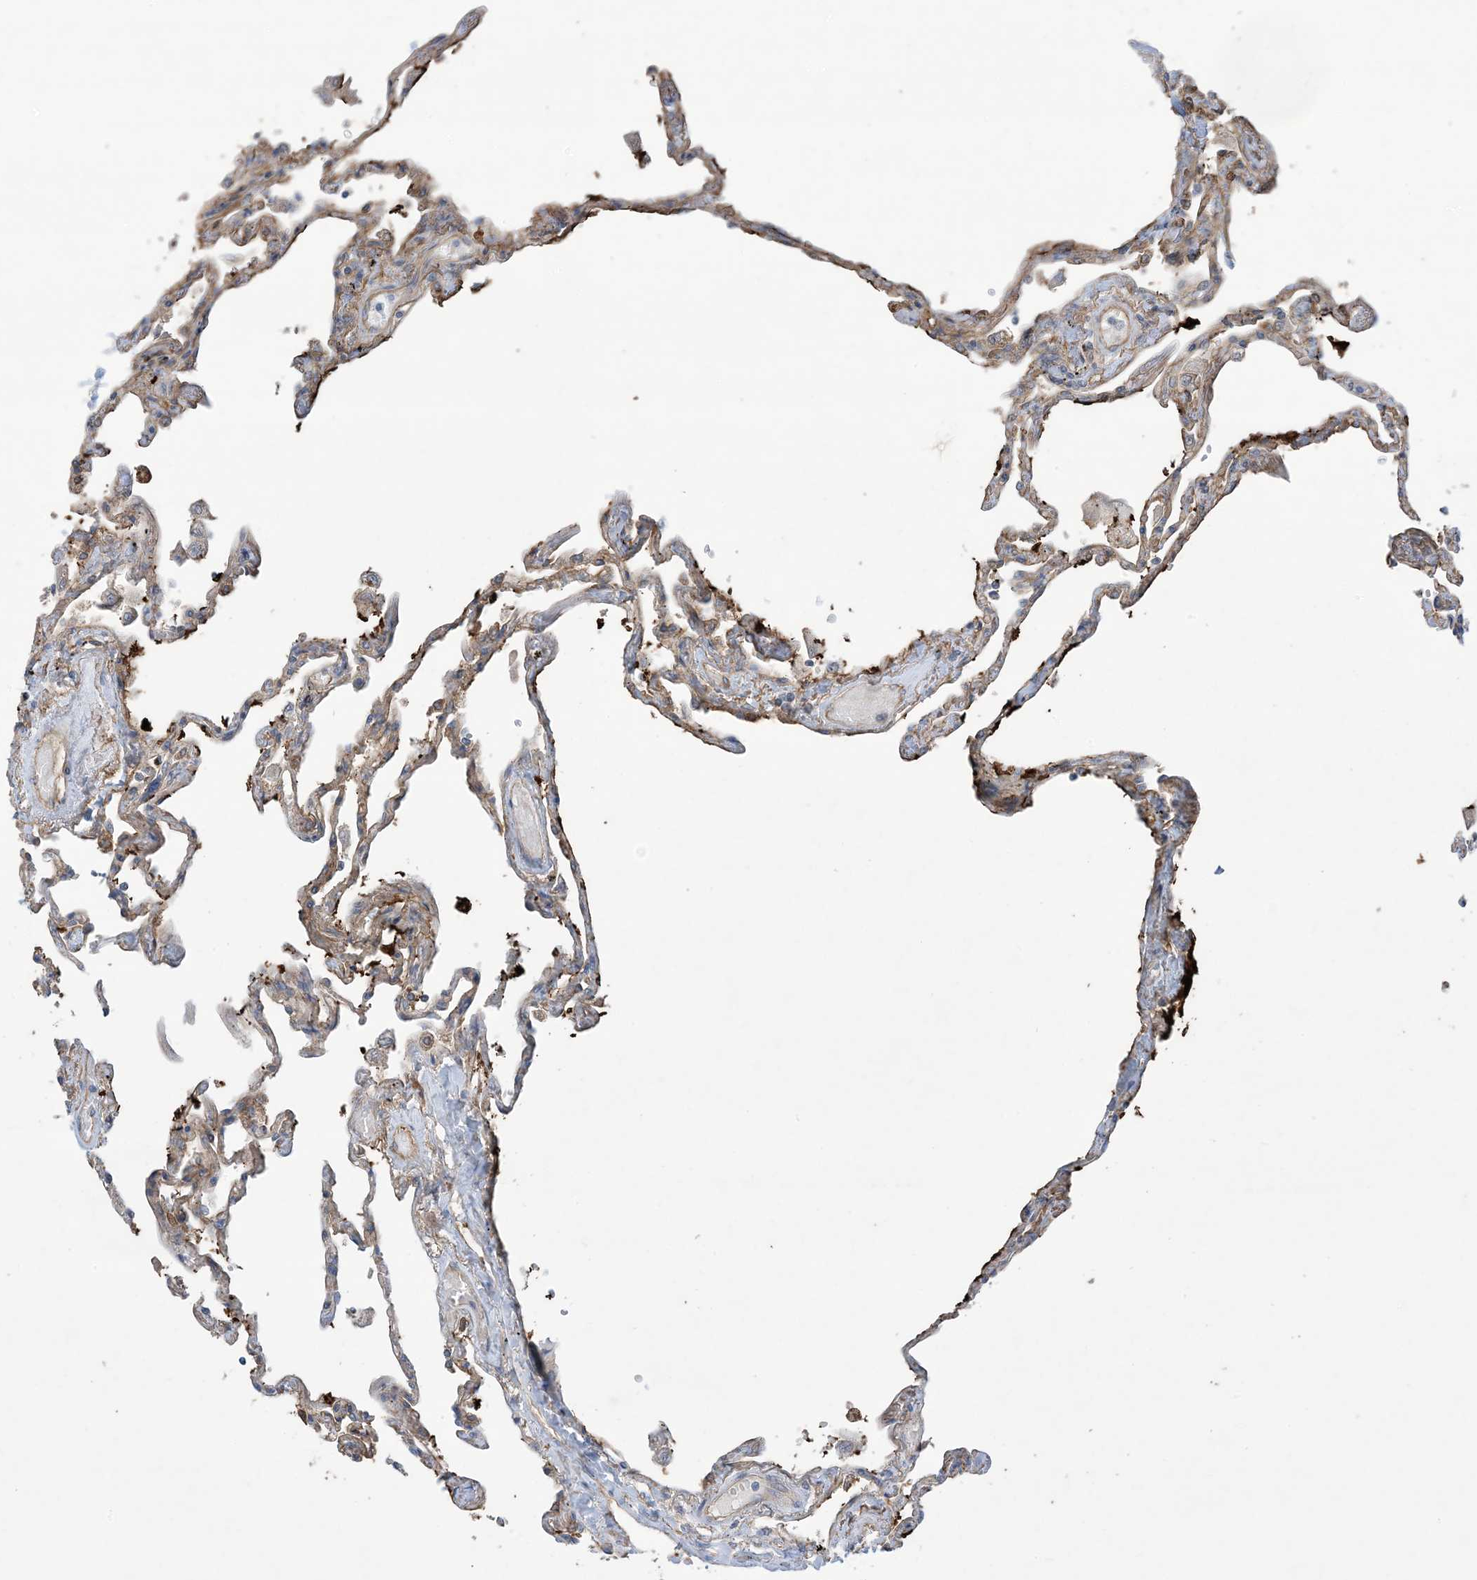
{"staining": {"intensity": "weak", "quantity": "25%-75%", "location": "cytoplasmic/membranous"}, "tissue": "lung", "cell_type": "Alveolar cells", "image_type": "normal", "snomed": [{"axis": "morphology", "description": "Normal tissue, NOS"}, {"axis": "topography", "description": "Lung"}], "caption": "A low amount of weak cytoplasmic/membranous expression is identified in approximately 25%-75% of alveolar cells in unremarkable lung. Ihc stains the protein in brown and the nuclei are stained blue.", "gene": "CCNY", "patient": {"sex": "female", "age": 67}}